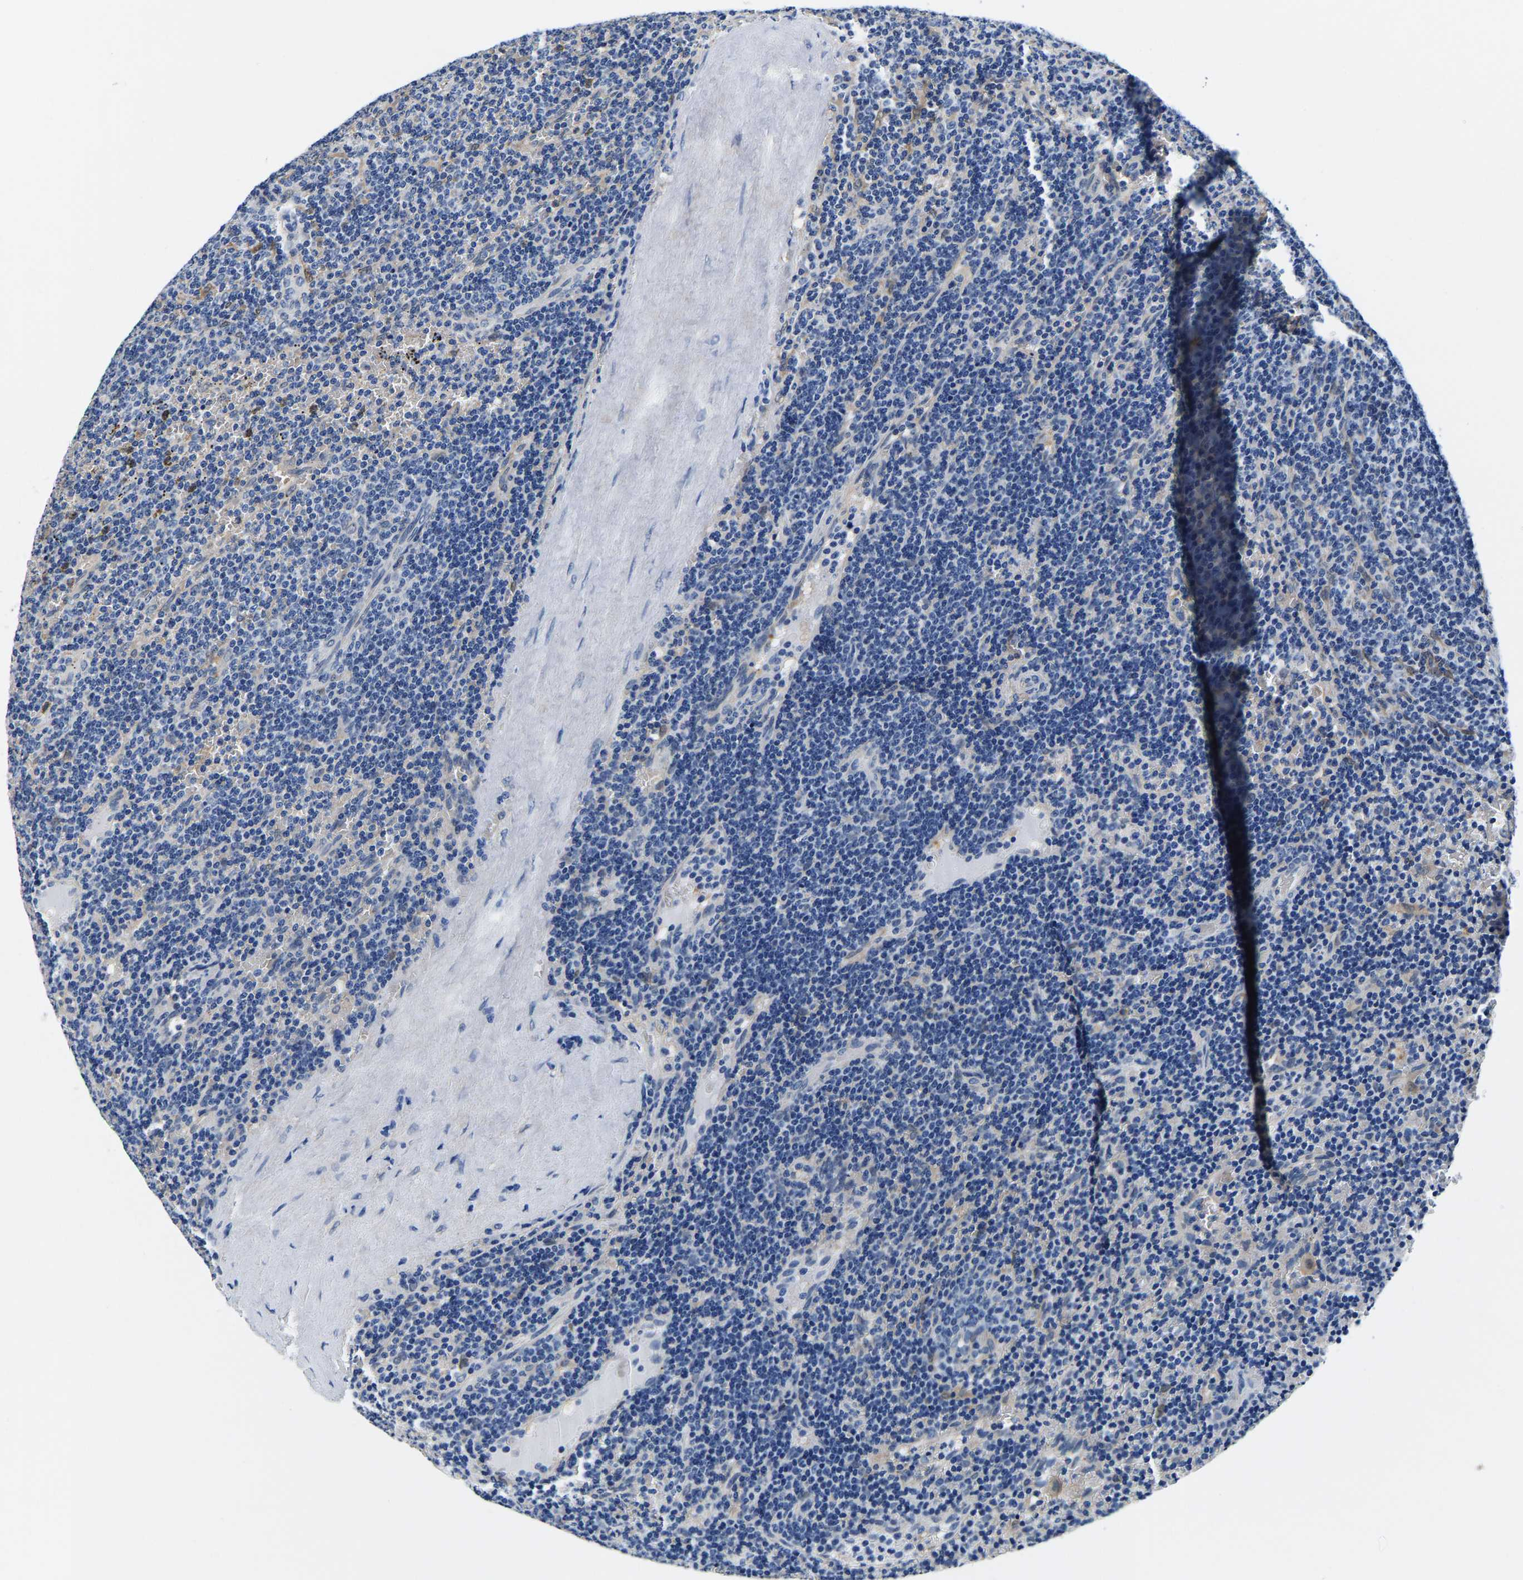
{"staining": {"intensity": "negative", "quantity": "none", "location": "none"}, "tissue": "lymphoma", "cell_type": "Tumor cells", "image_type": "cancer", "snomed": [{"axis": "morphology", "description": "Malignant lymphoma, non-Hodgkin's type, Low grade"}, {"axis": "topography", "description": "Spleen"}], "caption": "IHC of low-grade malignant lymphoma, non-Hodgkin's type displays no positivity in tumor cells.", "gene": "ACO1", "patient": {"sex": "female", "age": 50}}